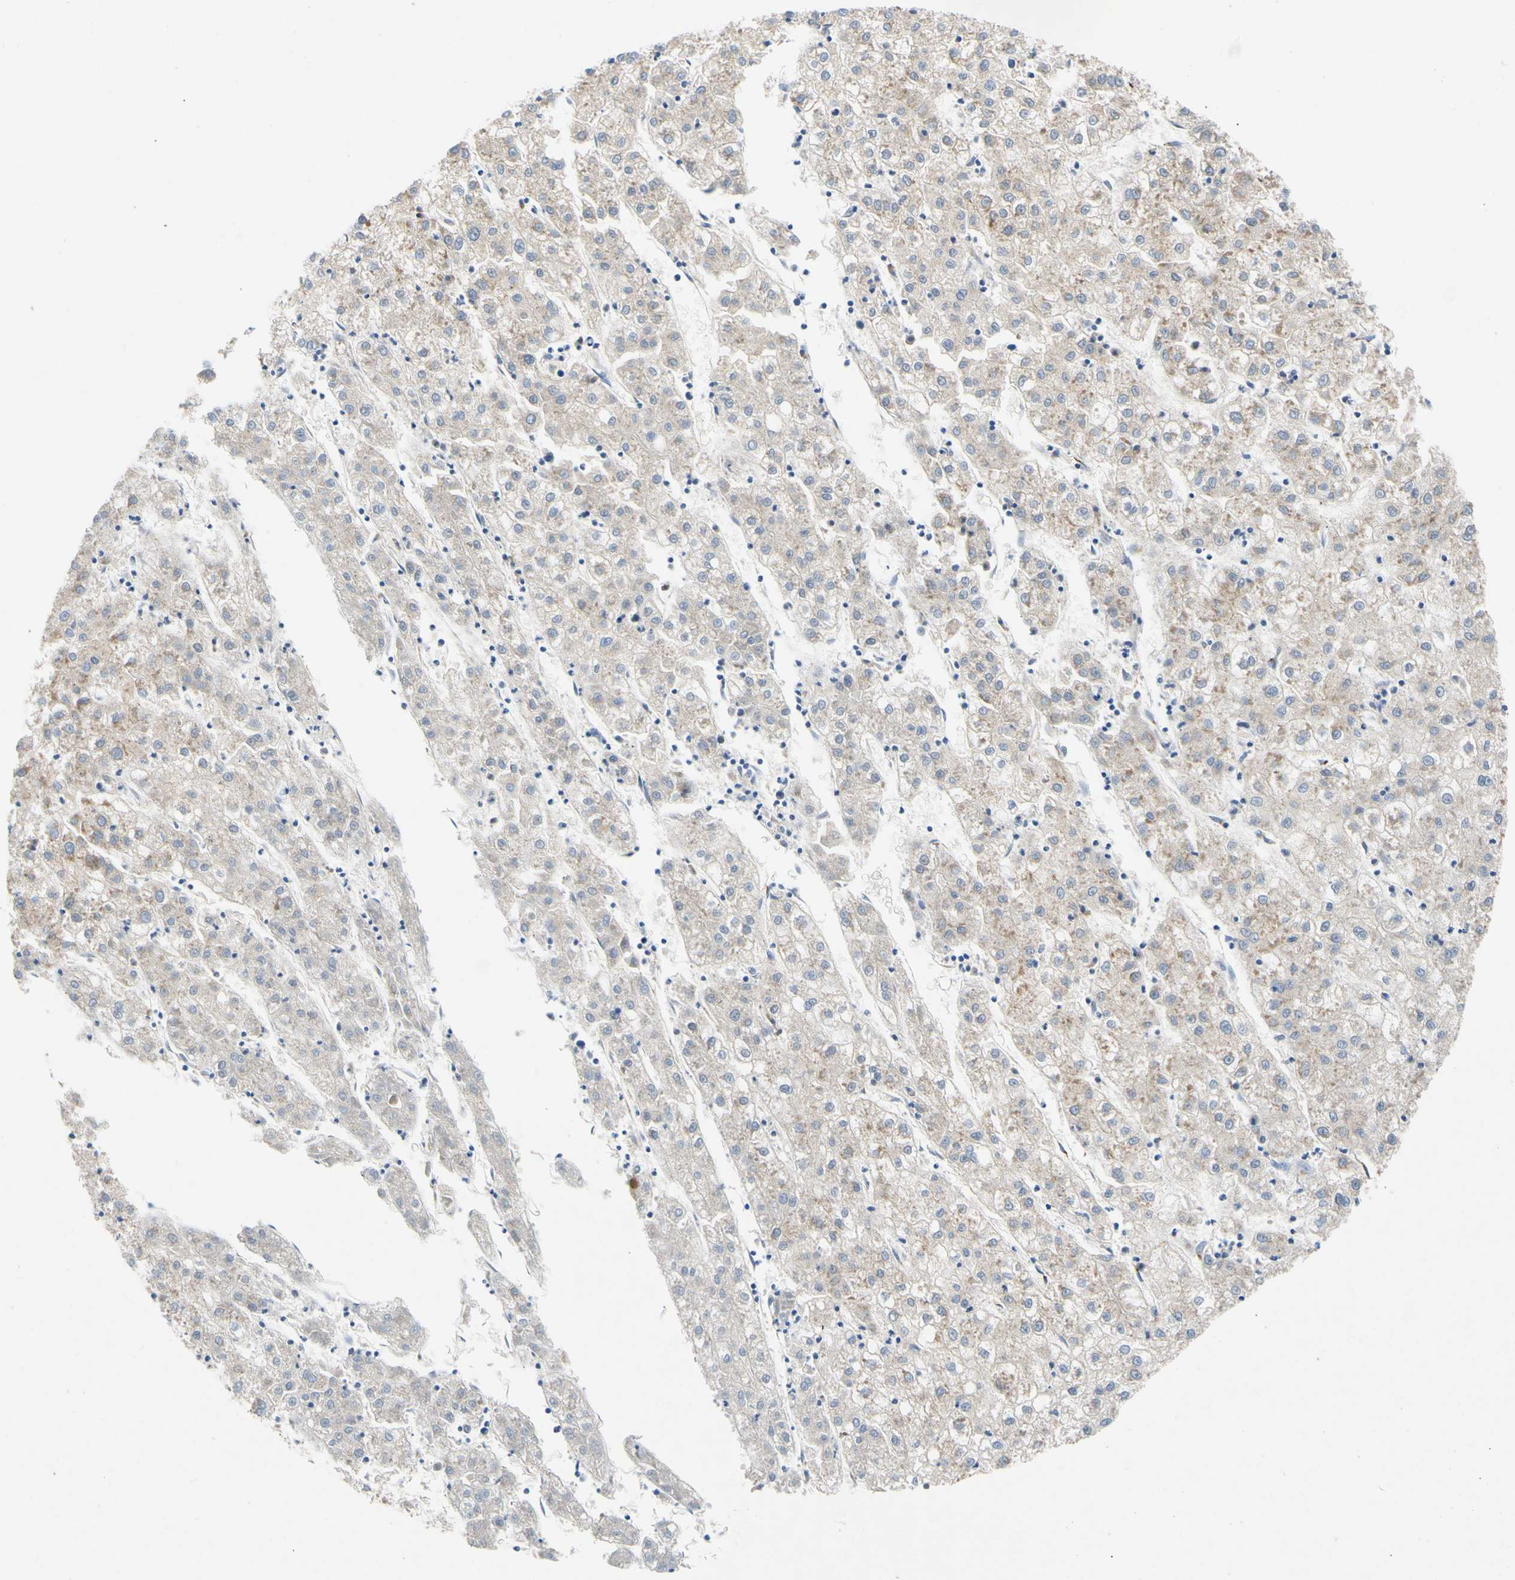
{"staining": {"intensity": "weak", "quantity": ">75%", "location": "cytoplasmic/membranous"}, "tissue": "liver cancer", "cell_type": "Tumor cells", "image_type": "cancer", "snomed": [{"axis": "morphology", "description": "Carcinoma, Hepatocellular, NOS"}, {"axis": "topography", "description": "Liver"}], "caption": "Liver hepatocellular carcinoma stained with DAB IHC displays low levels of weak cytoplasmic/membranous expression in about >75% of tumor cells.", "gene": "GASK1B", "patient": {"sex": "male", "age": 72}}